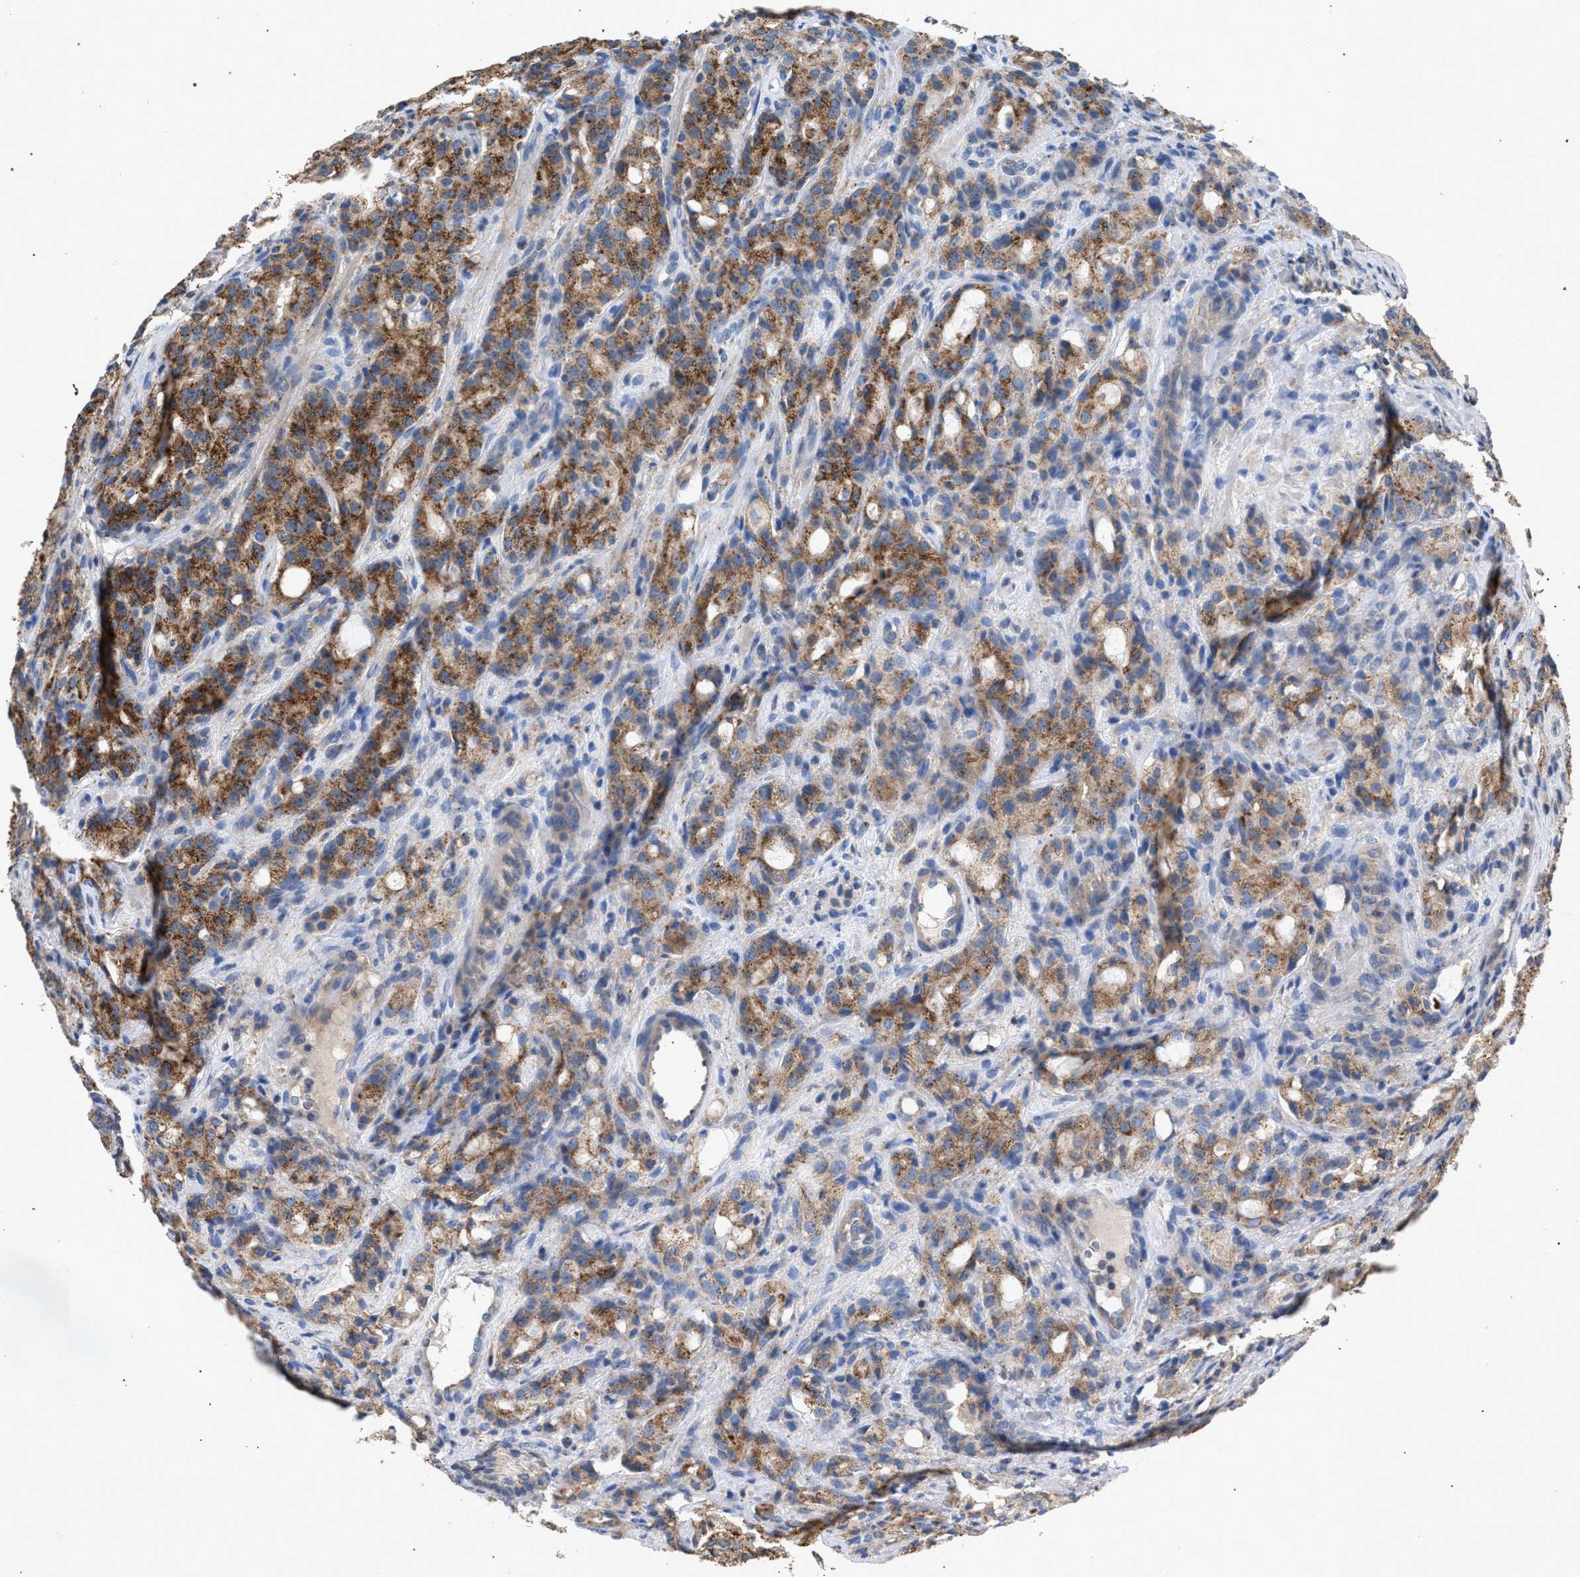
{"staining": {"intensity": "moderate", "quantity": ">75%", "location": "cytoplasmic/membranous"}, "tissue": "prostate cancer", "cell_type": "Tumor cells", "image_type": "cancer", "snomed": [{"axis": "morphology", "description": "Adenocarcinoma, High grade"}, {"axis": "topography", "description": "Prostate"}], "caption": "Immunohistochemistry photomicrograph of neoplastic tissue: prostate cancer (high-grade adenocarcinoma) stained using immunohistochemistry exhibits medium levels of moderate protein expression localized specifically in the cytoplasmic/membranous of tumor cells, appearing as a cytoplasmic/membranous brown color.", "gene": "VPS13A", "patient": {"sex": "male", "age": 72}}